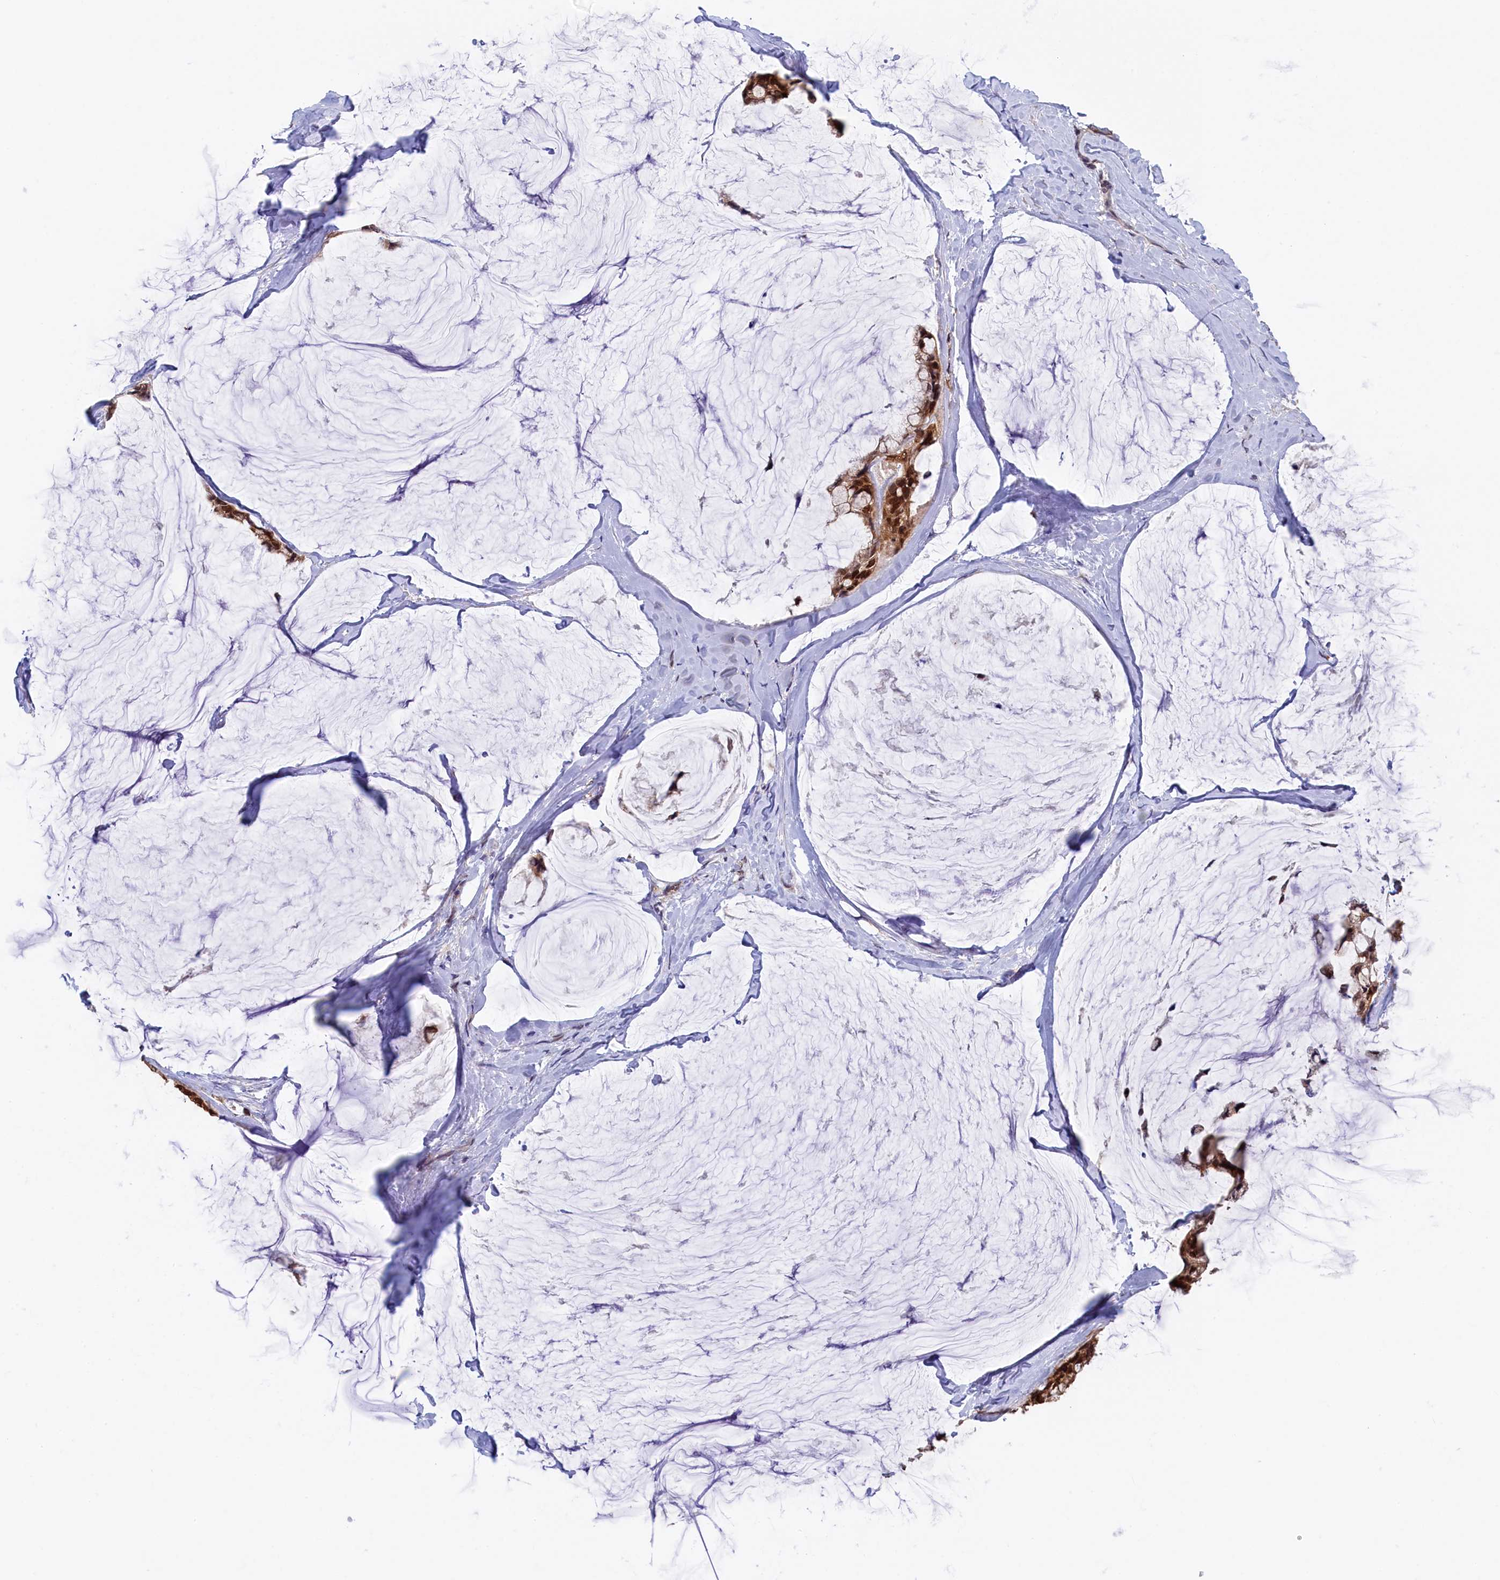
{"staining": {"intensity": "strong", "quantity": ">75%", "location": "cytoplasmic/membranous,nuclear"}, "tissue": "ovarian cancer", "cell_type": "Tumor cells", "image_type": "cancer", "snomed": [{"axis": "morphology", "description": "Cystadenocarcinoma, mucinous, NOS"}, {"axis": "topography", "description": "Ovary"}], "caption": "DAB (3,3'-diaminobenzidine) immunohistochemical staining of ovarian cancer exhibits strong cytoplasmic/membranous and nuclear protein staining in about >75% of tumor cells.", "gene": "JPT2", "patient": {"sex": "female", "age": 39}}